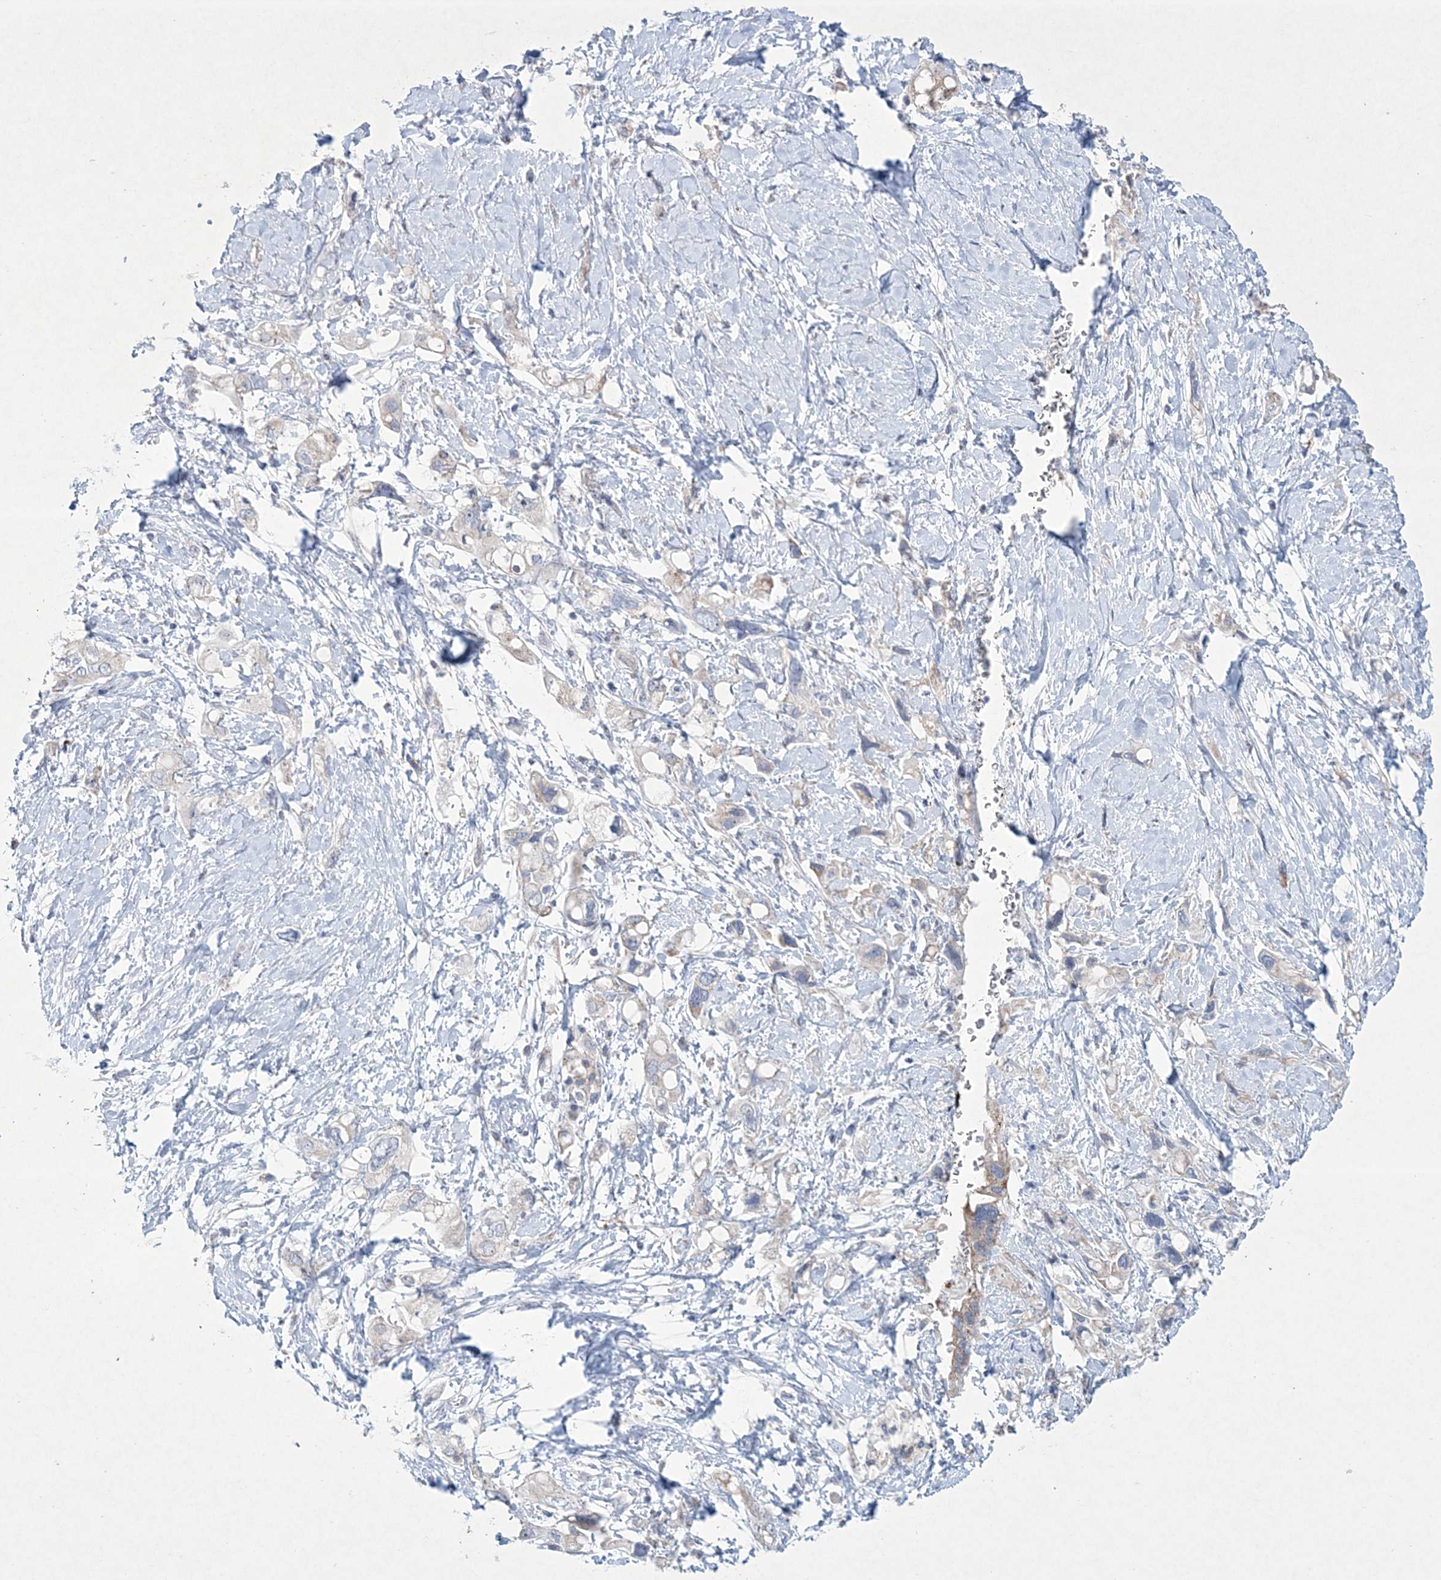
{"staining": {"intensity": "negative", "quantity": "none", "location": "none"}, "tissue": "pancreatic cancer", "cell_type": "Tumor cells", "image_type": "cancer", "snomed": [{"axis": "morphology", "description": "Adenocarcinoma, NOS"}, {"axis": "topography", "description": "Pancreas"}], "caption": "Tumor cells show no significant protein positivity in adenocarcinoma (pancreatic).", "gene": "CES4A", "patient": {"sex": "female", "age": 56}}